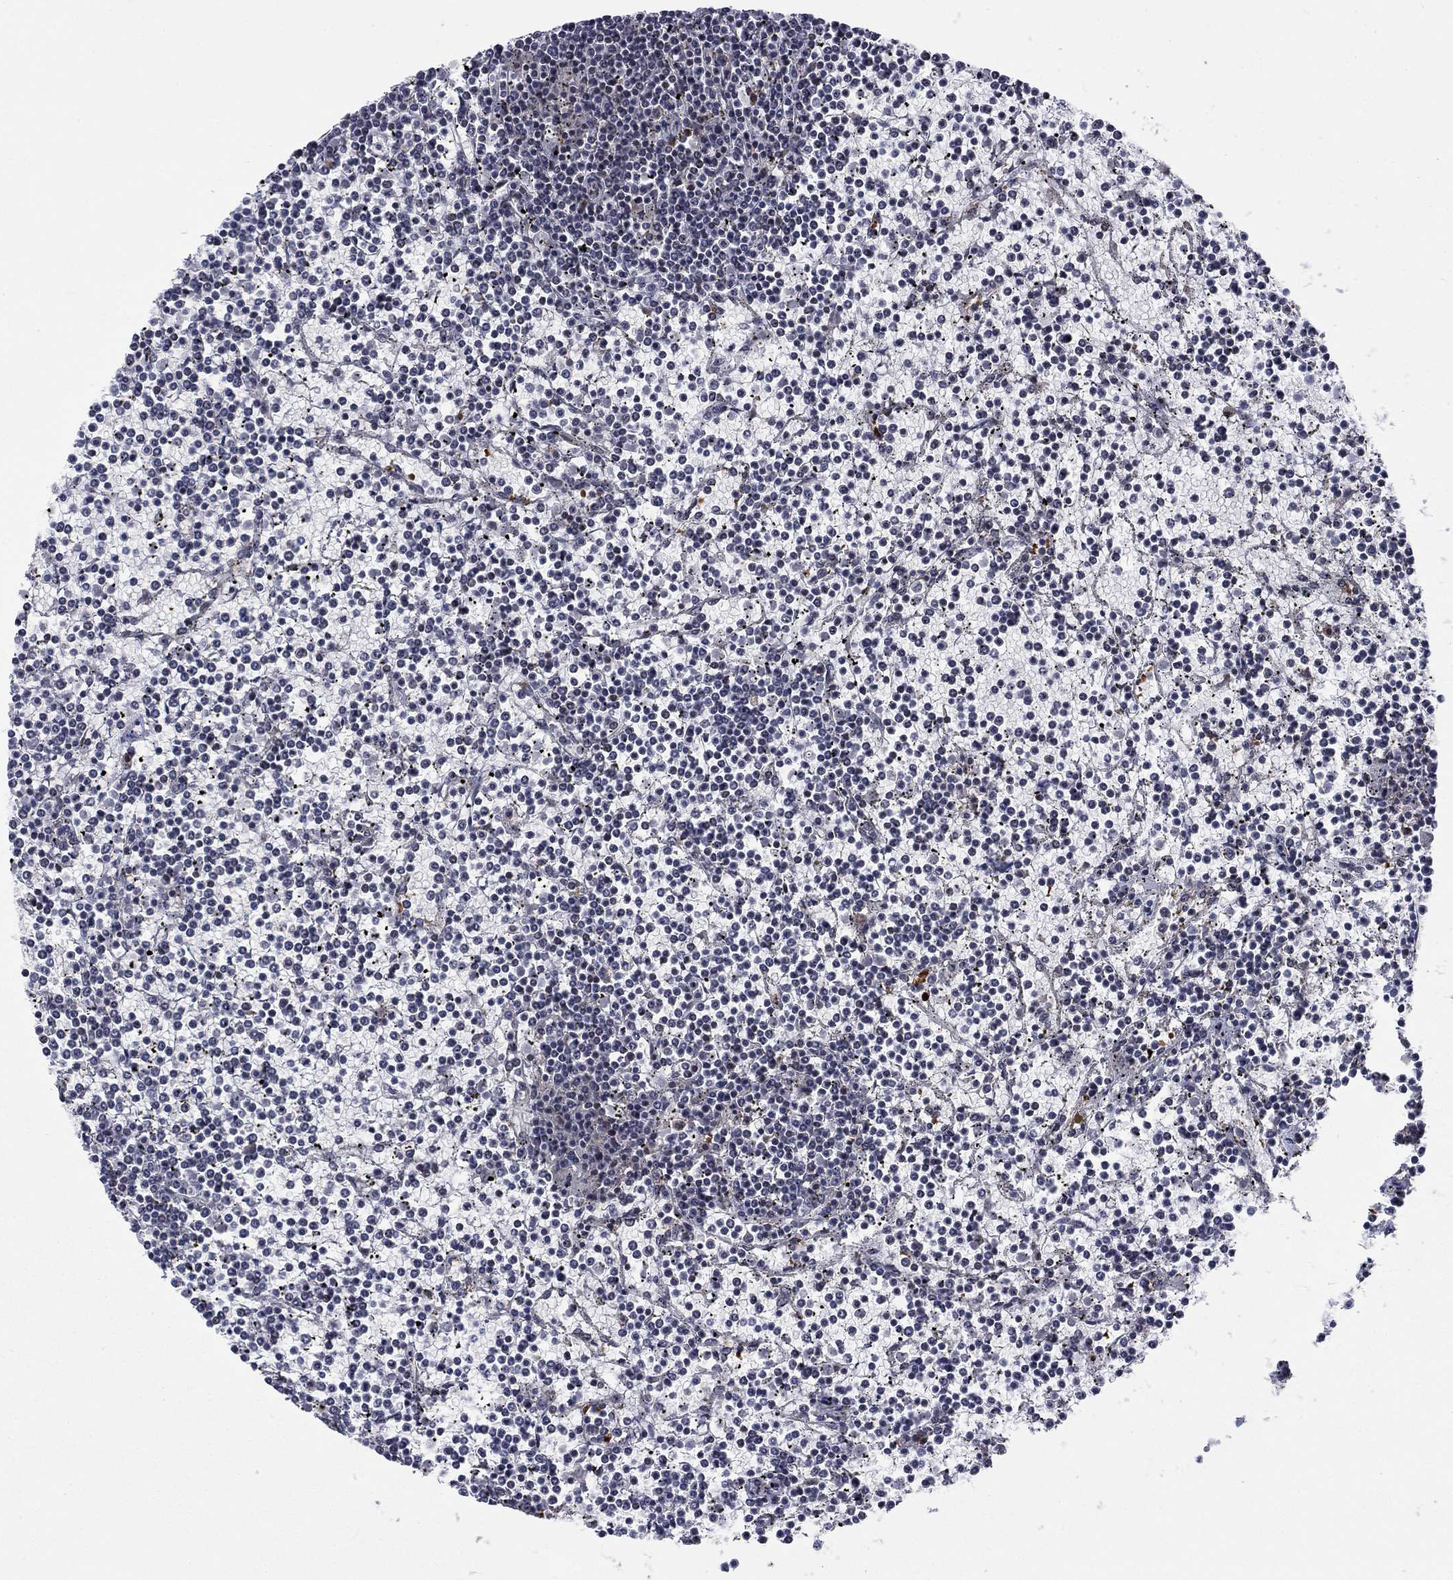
{"staining": {"intensity": "negative", "quantity": "none", "location": "none"}, "tissue": "lymphoma", "cell_type": "Tumor cells", "image_type": "cancer", "snomed": [{"axis": "morphology", "description": "Malignant lymphoma, non-Hodgkin's type, Low grade"}, {"axis": "topography", "description": "Spleen"}], "caption": "Immunohistochemistry (IHC) photomicrograph of low-grade malignant lymphoma, non-Hodgkin's type stained for a protein (brown), which shows no expression in tumor cells.", "gene": "FYTTD1", "patient": {"sex": "female", "age": 19}}